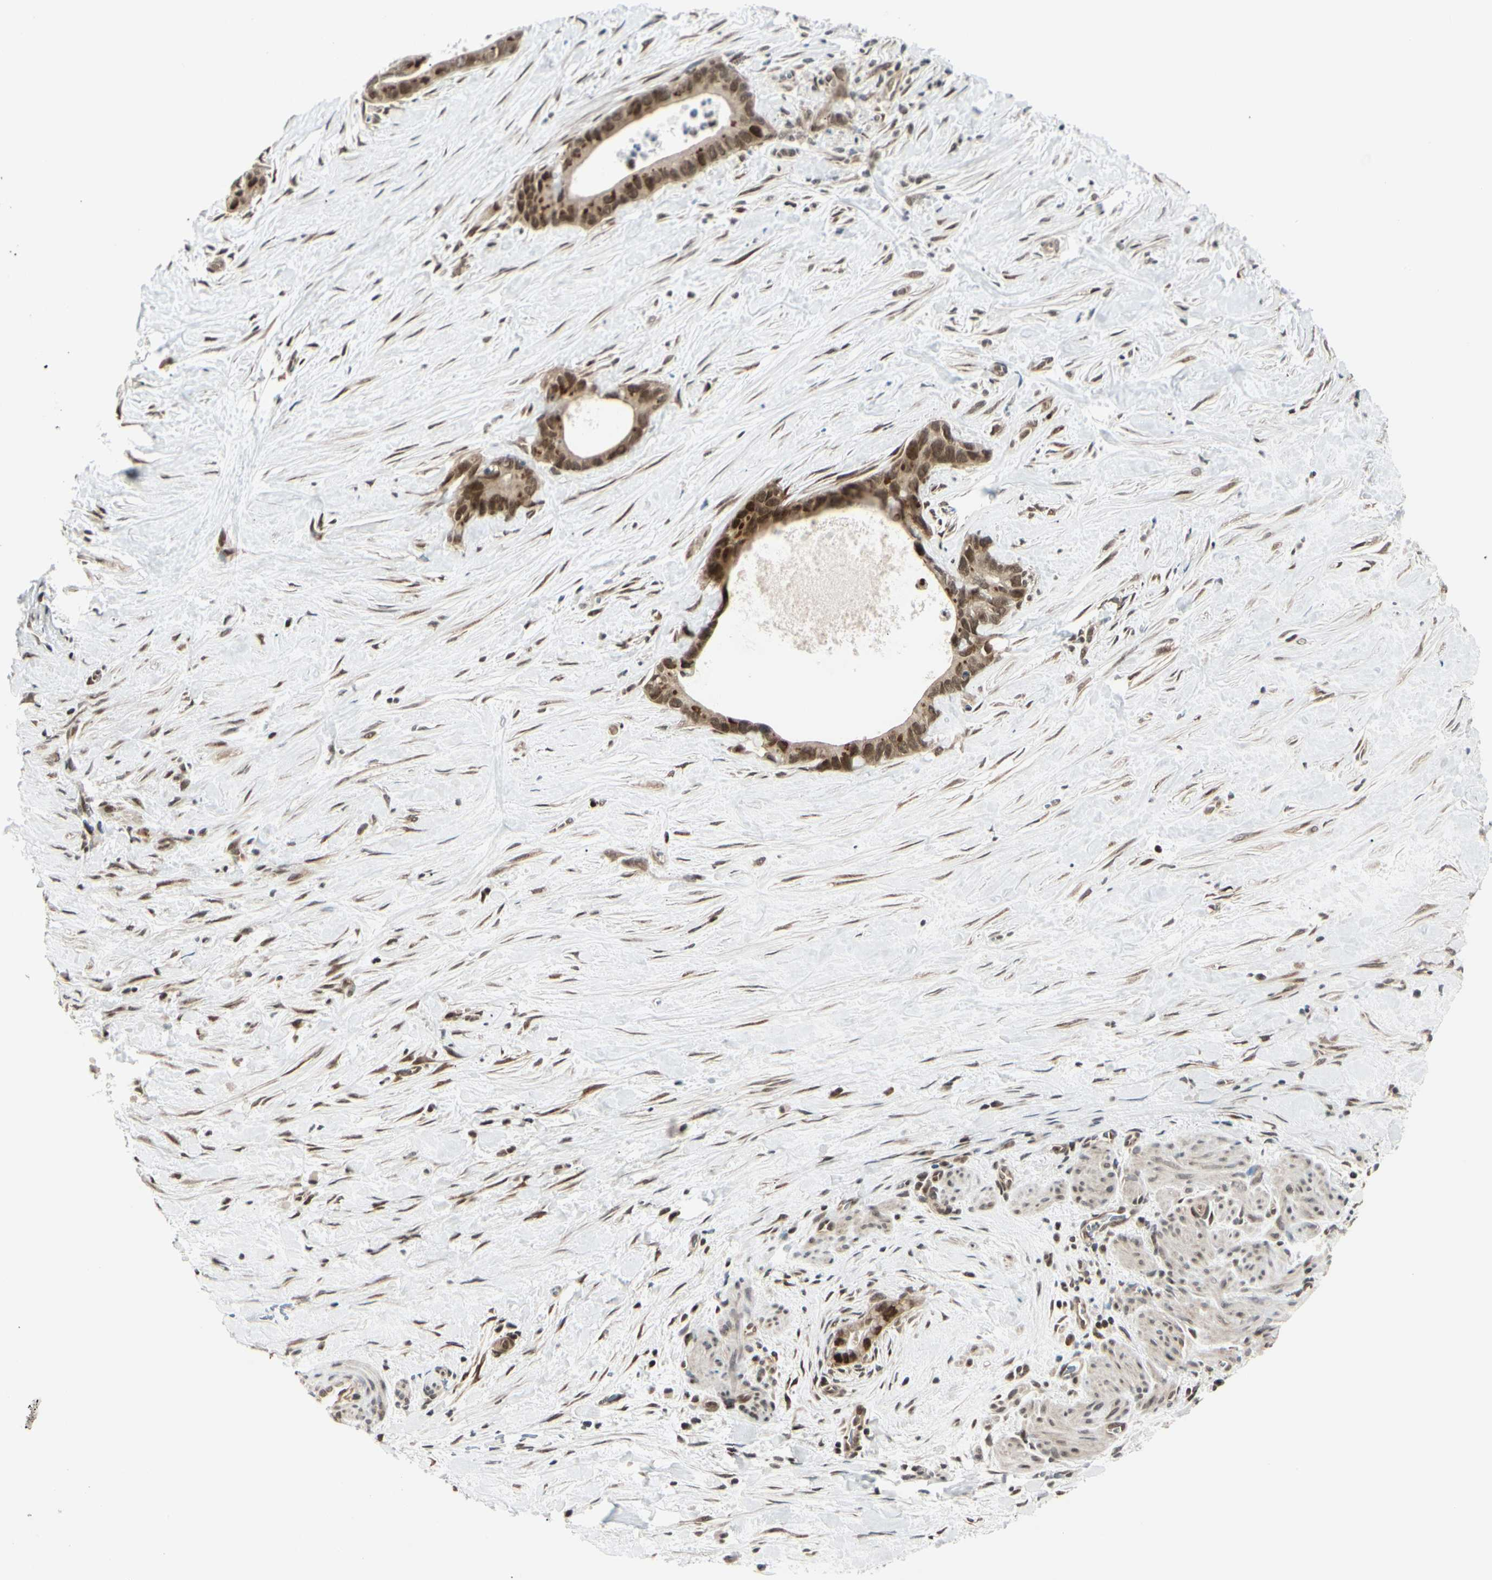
{"staining": {"intensity": "moderate", "quantity": ">75%", "location": "cytoplasmic/membranous,nuclear"}, "tissue": "liver cancer", "cell_type": "Tumor cells", "image_type": "cancer", "snomed": [{"axis": "morphology", "description": "Cholangiocarcinoma"}, {"axis": "topography", "description": "Liver"}], "caption": "An IHC histopathology image of tumor tissue is shown. Protein staining in brown shows moderate cytoplasmic/membranous and nuclear positivity in liver cholangiocarcinoma within tumor cells. Ihc stains the protein in brown and the nuclei are stained blue.", "gene": "BRMS1", "patient": {"sex": "female", "age": 55}}